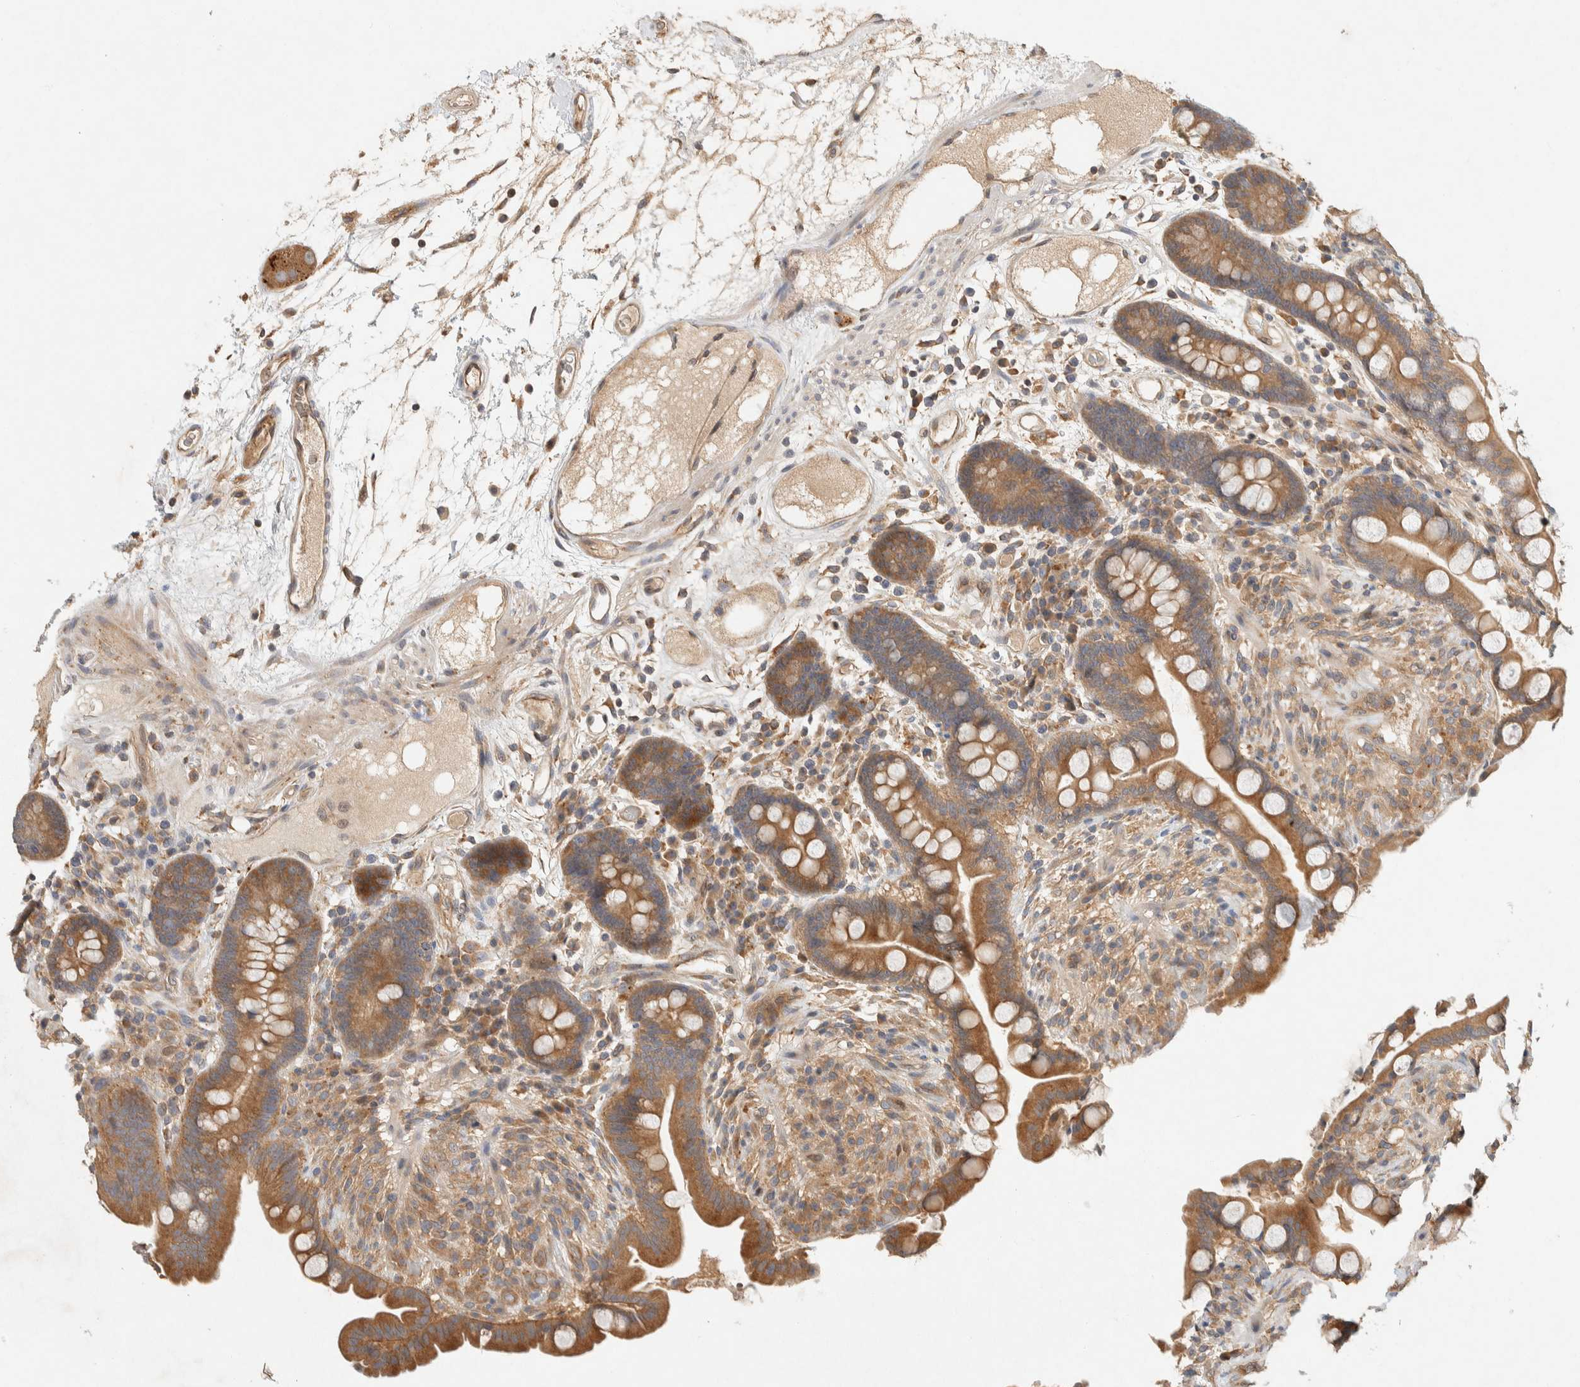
{"staining": {"intensity": "weak", "quantity": ">75%", "location": "cytoplasmic/membranous"}, "tissue": "colon", "cell_type": "Endothelial cells", "image_type": "normal", "snomed": [{"axis": "morphology", "description": "Normal tissue, NOS"}, {"axis": "topography", "description": "Colon"}], "caption": "Brown immunohistochemical staining in normal human colon displays weak cytoplasmic/membranous staining in about >75% of endothelial cells.", "gene": "PXK", "patient": {"sex": "male", "age": 73}}